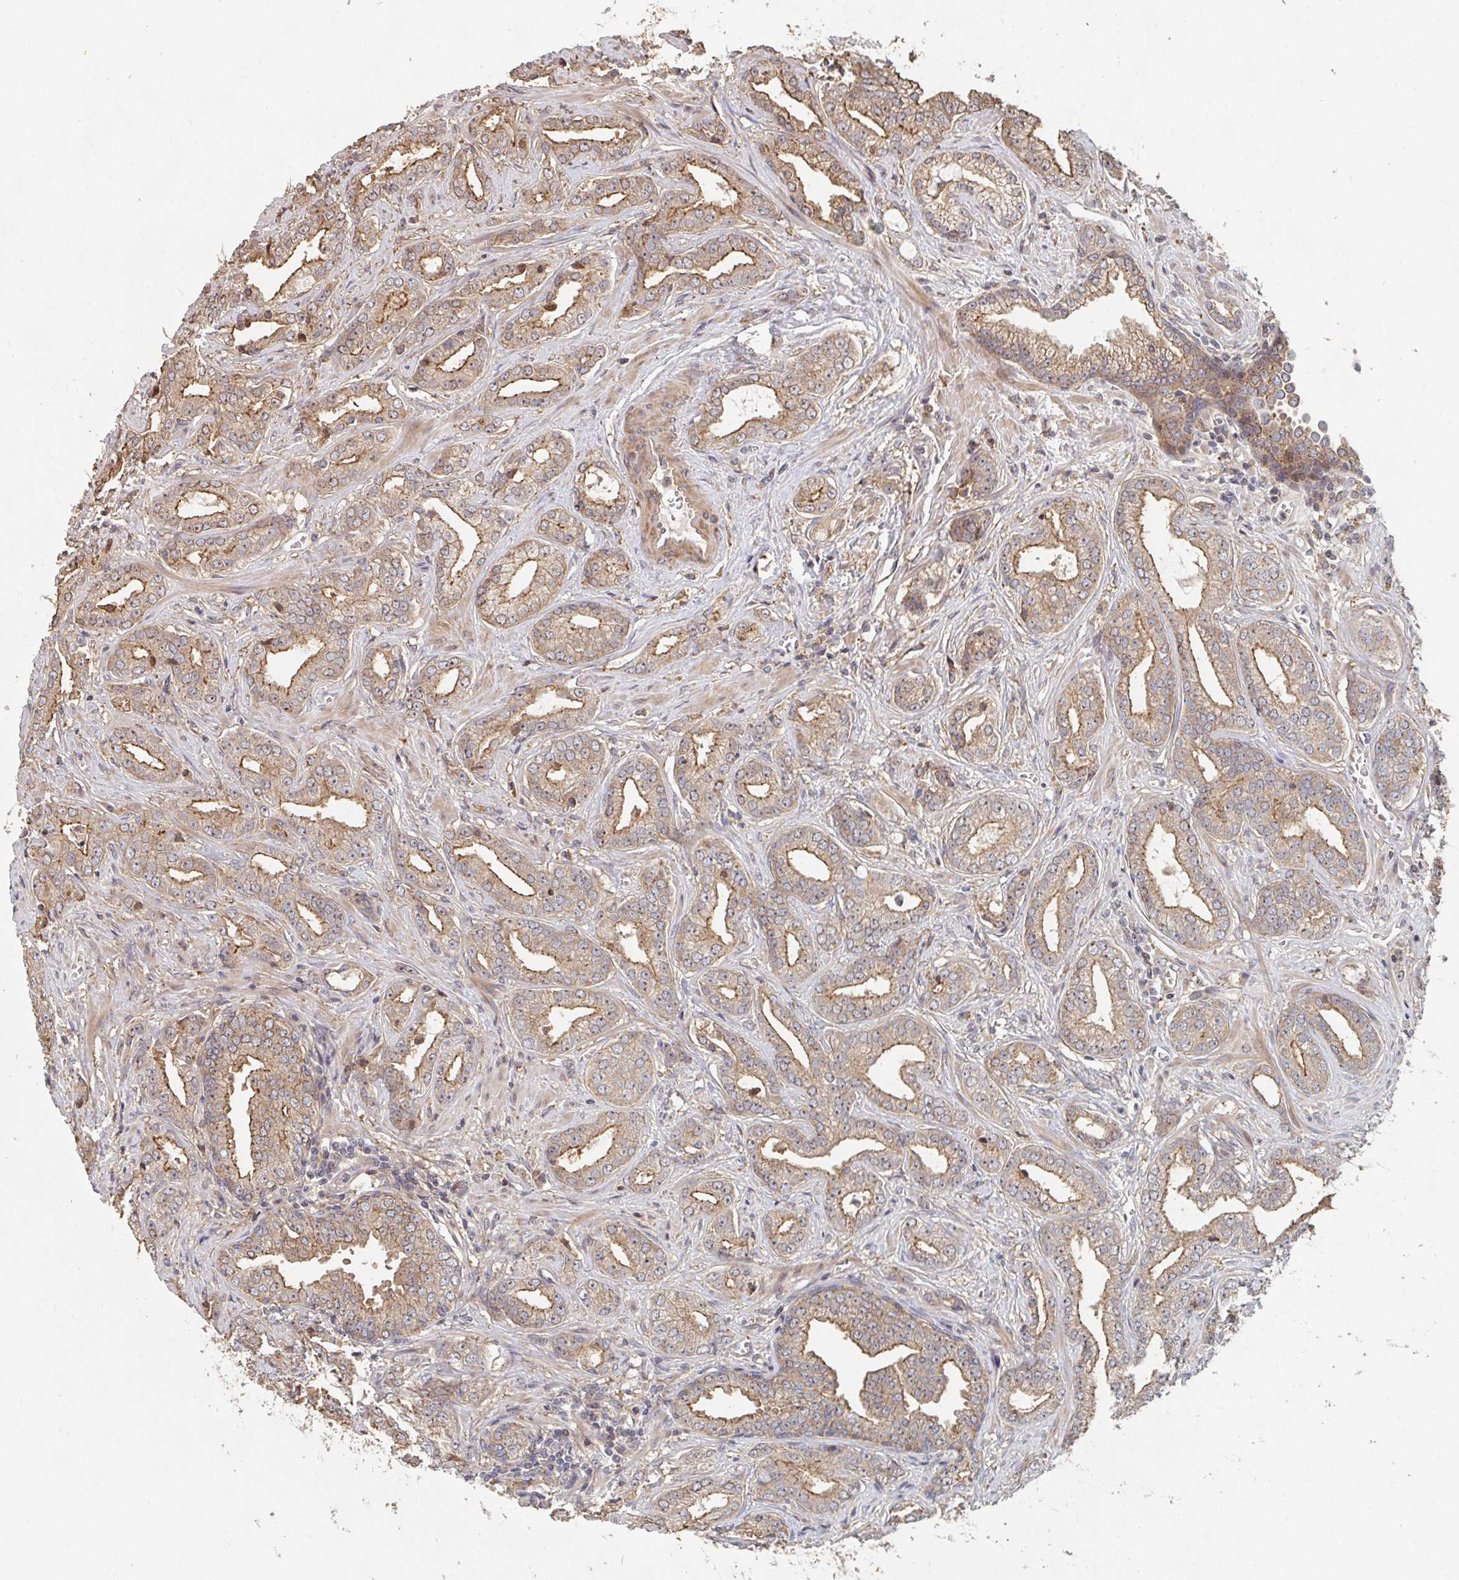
{"staining": {"intensity": "moderate", "quantity": ">75%", "location": "cytoplasmic/membranous"}, "tissue": "prostate cancer", "cell_type": "Tumor cells", "image_type": "cancer", "snomed": [{"axis": "morphology", "description": "Adenocarcinoma, Medium grade"}, {"axis": "topography", "description": "Prostate"}], "caption": "Protein expression analysis of prostate adenocarcinoma (medium-grade) shows moderate cytoplasmic/membranous positivity in approximately >75% of tumor cells.", "gene": "PTEN", "patient": {"sex": "male", "age": 57}}